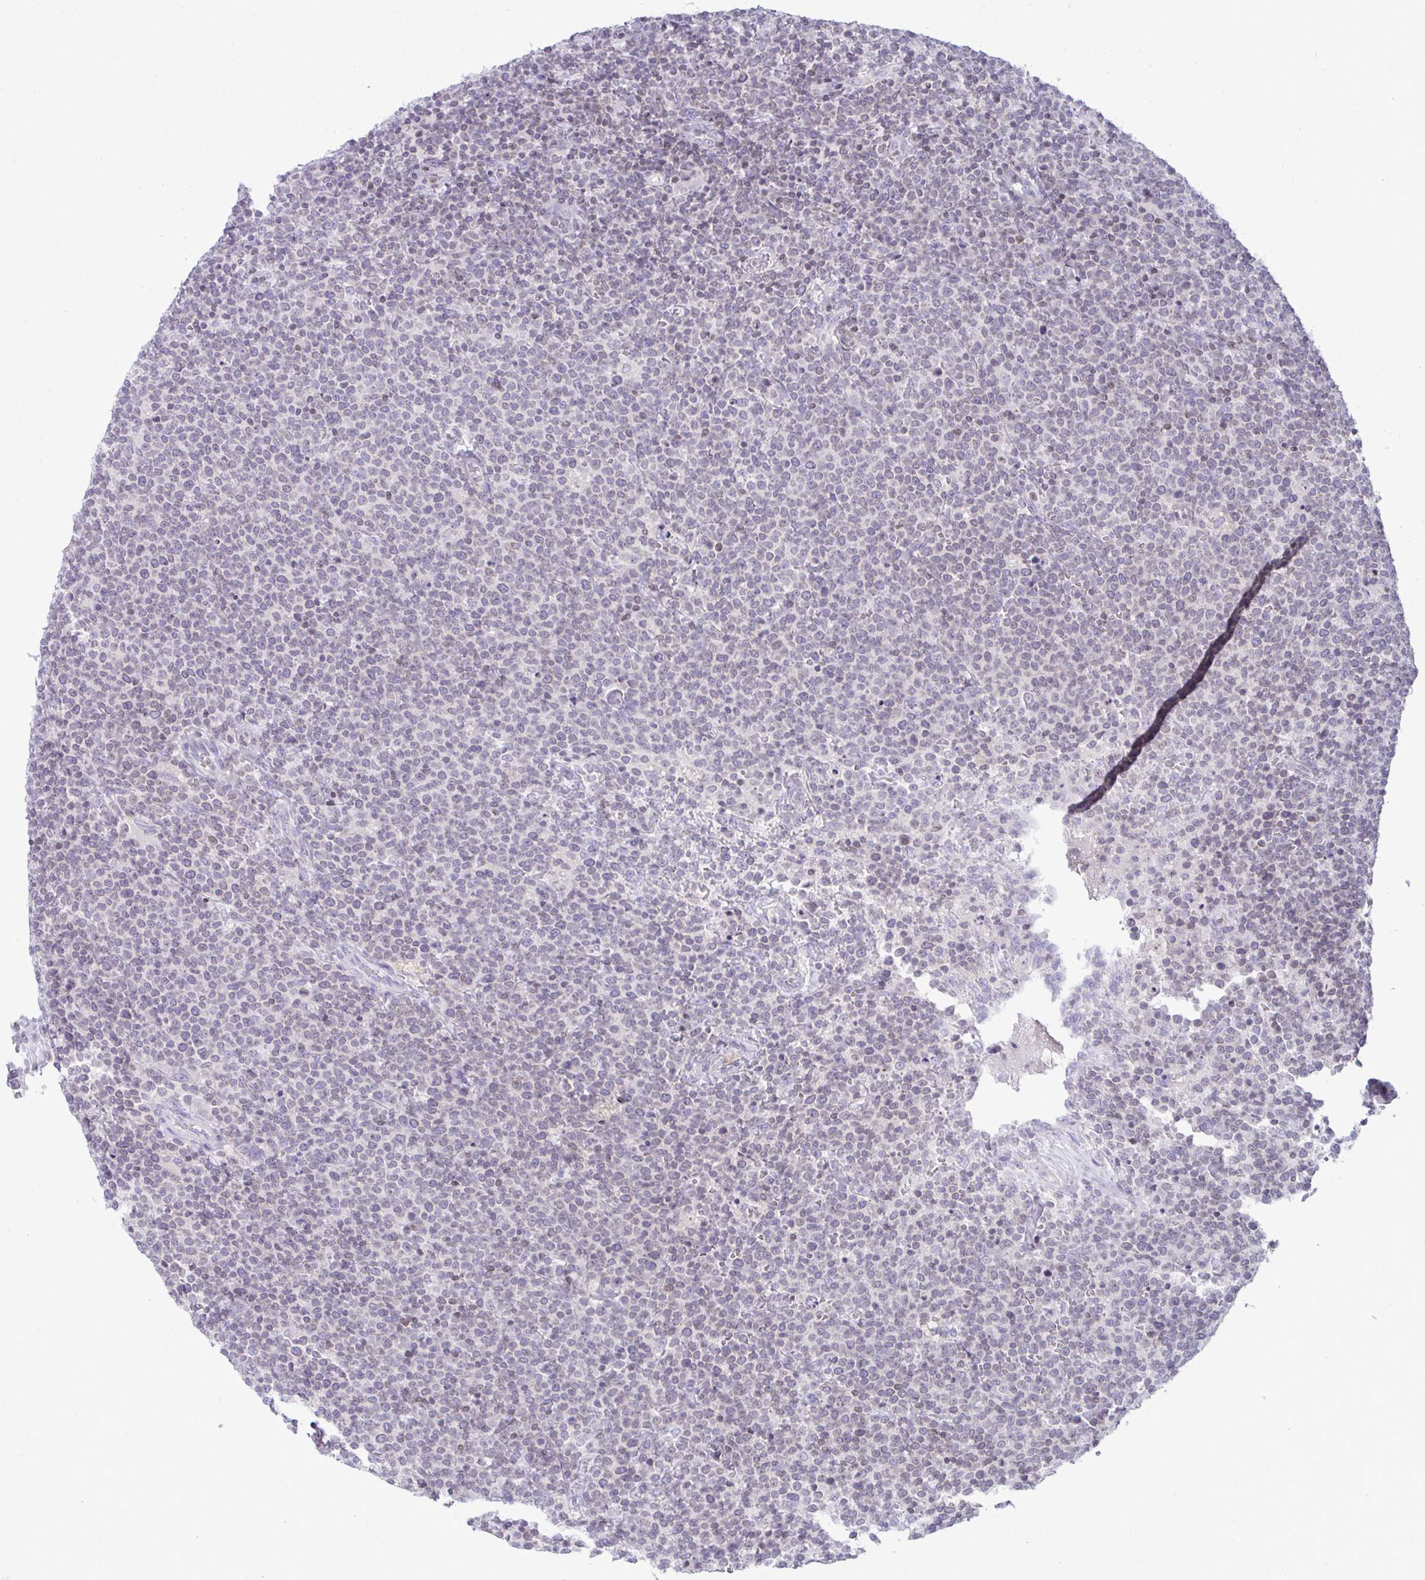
{"staining": {"intensity": "negative", "quantity": "none", "location": "none"}, "tissue": "lymphoma", "cell_type": "Tumor cells", "image_type": "cancer", "snomed": [{"axis": "morphology", "description": "Malignant lymphoma, non-Hodgkin's type, High grade"}, {"axis": "topography", "description": "Lymph node"}], "caption": "The photomicrograph demonstrates no significant positivity in tumor cells of high-grade malignant lymphoma, non-Hodgkin's type. (Immunohistochemistry (ihc), brightfield microscopy, high magnification).", "gene": "OR7A5", "patient": {"sex": "male", "age": 61}}